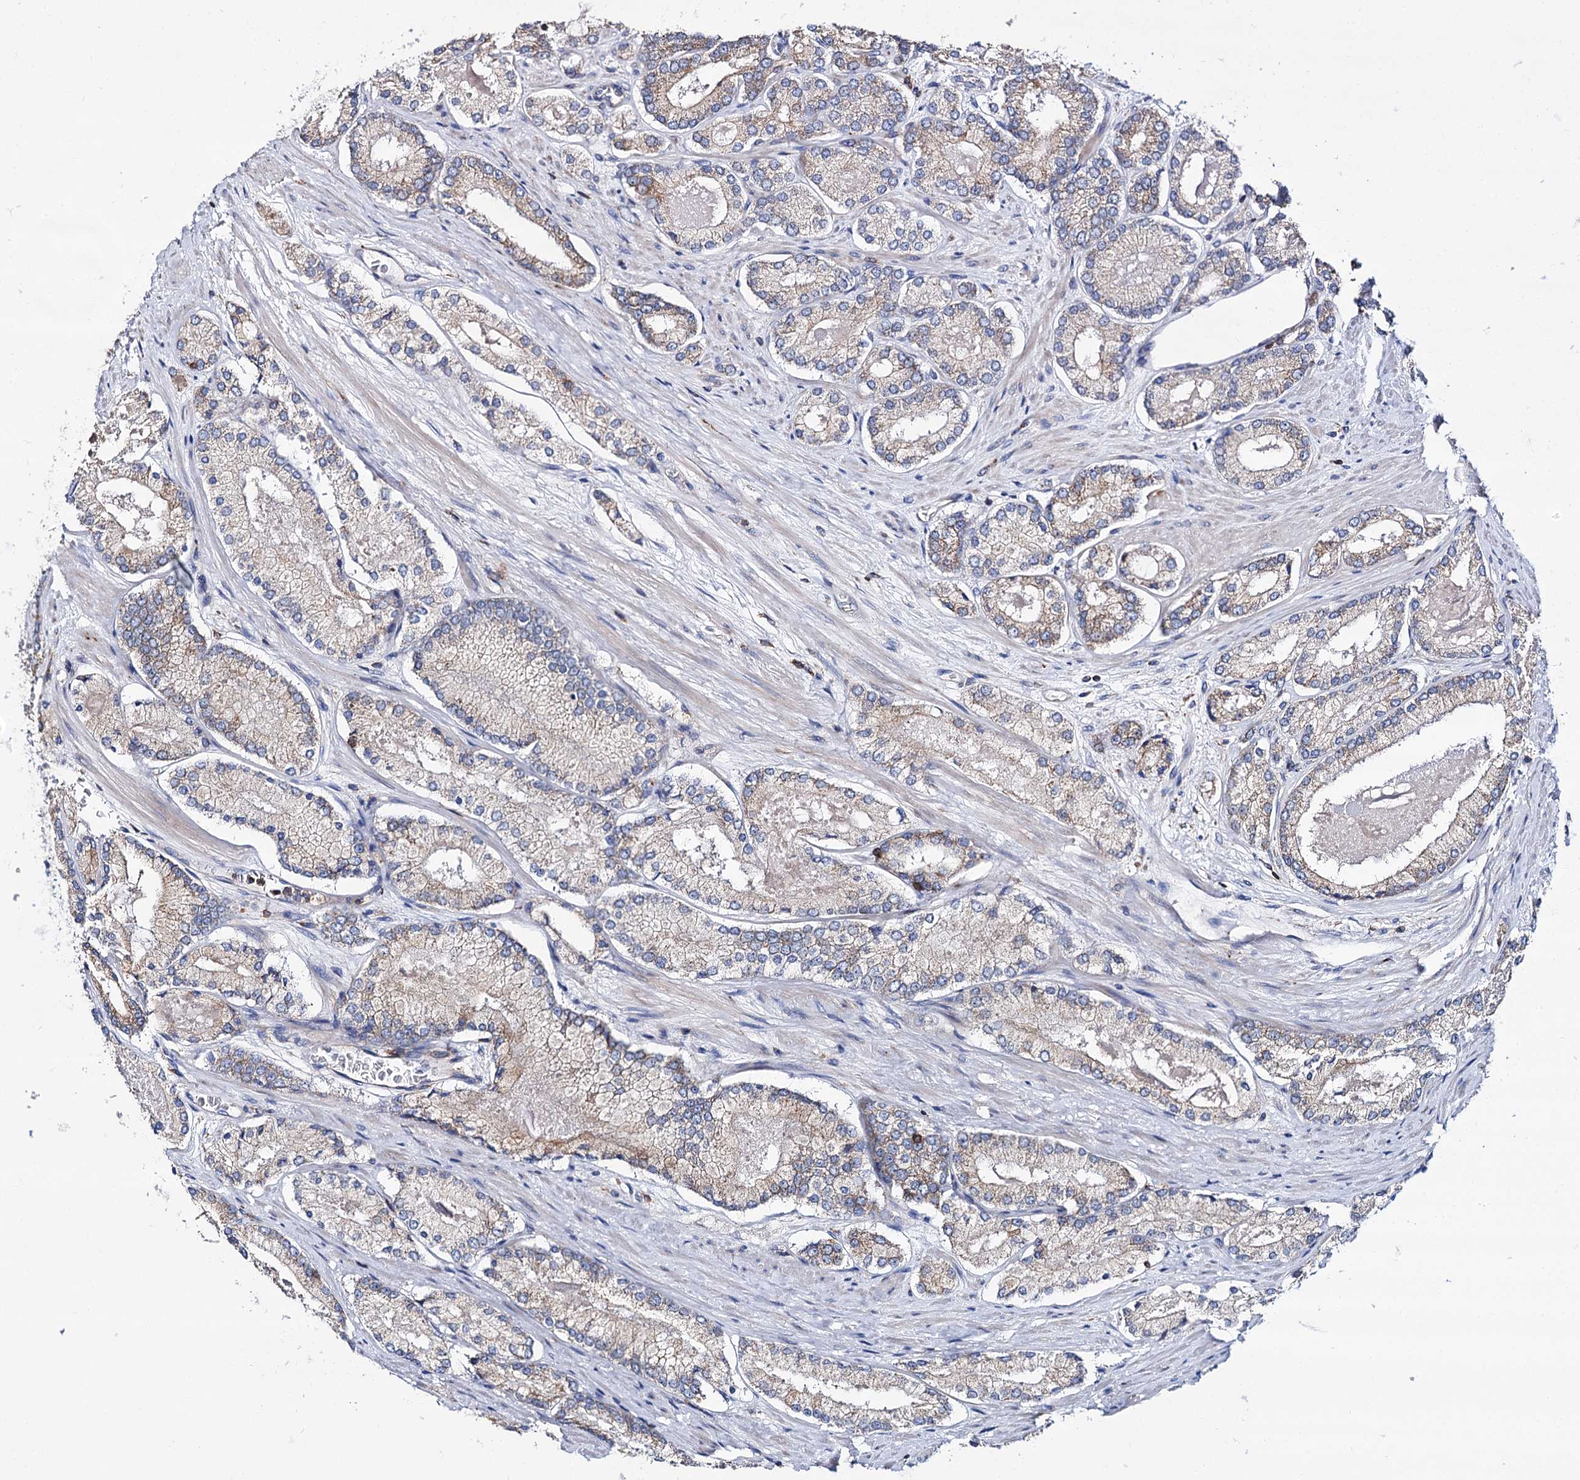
{"staining": {"intensity": "moderate", "quantity": "<25%", "location": "cytoplasmic/membranous"}, "tissue": "prostate cancer", "cell_type": "Tumor cells", "image_type": "cancer", "snomed": [{"axis": "morphology", "description": "Adenocarcinoma, Low grade"}, {"axis": "topography", "description": "Prostate"}], "caption": "Immunohistochemistry of human low-grade adenocarcinoma (prostate) shows low levels of moderate cytoplasmic/membranous expression in about <25% of tumor cells.", "gene": "UBASH3B", "patient": {"sex": "male", "age": 74}}